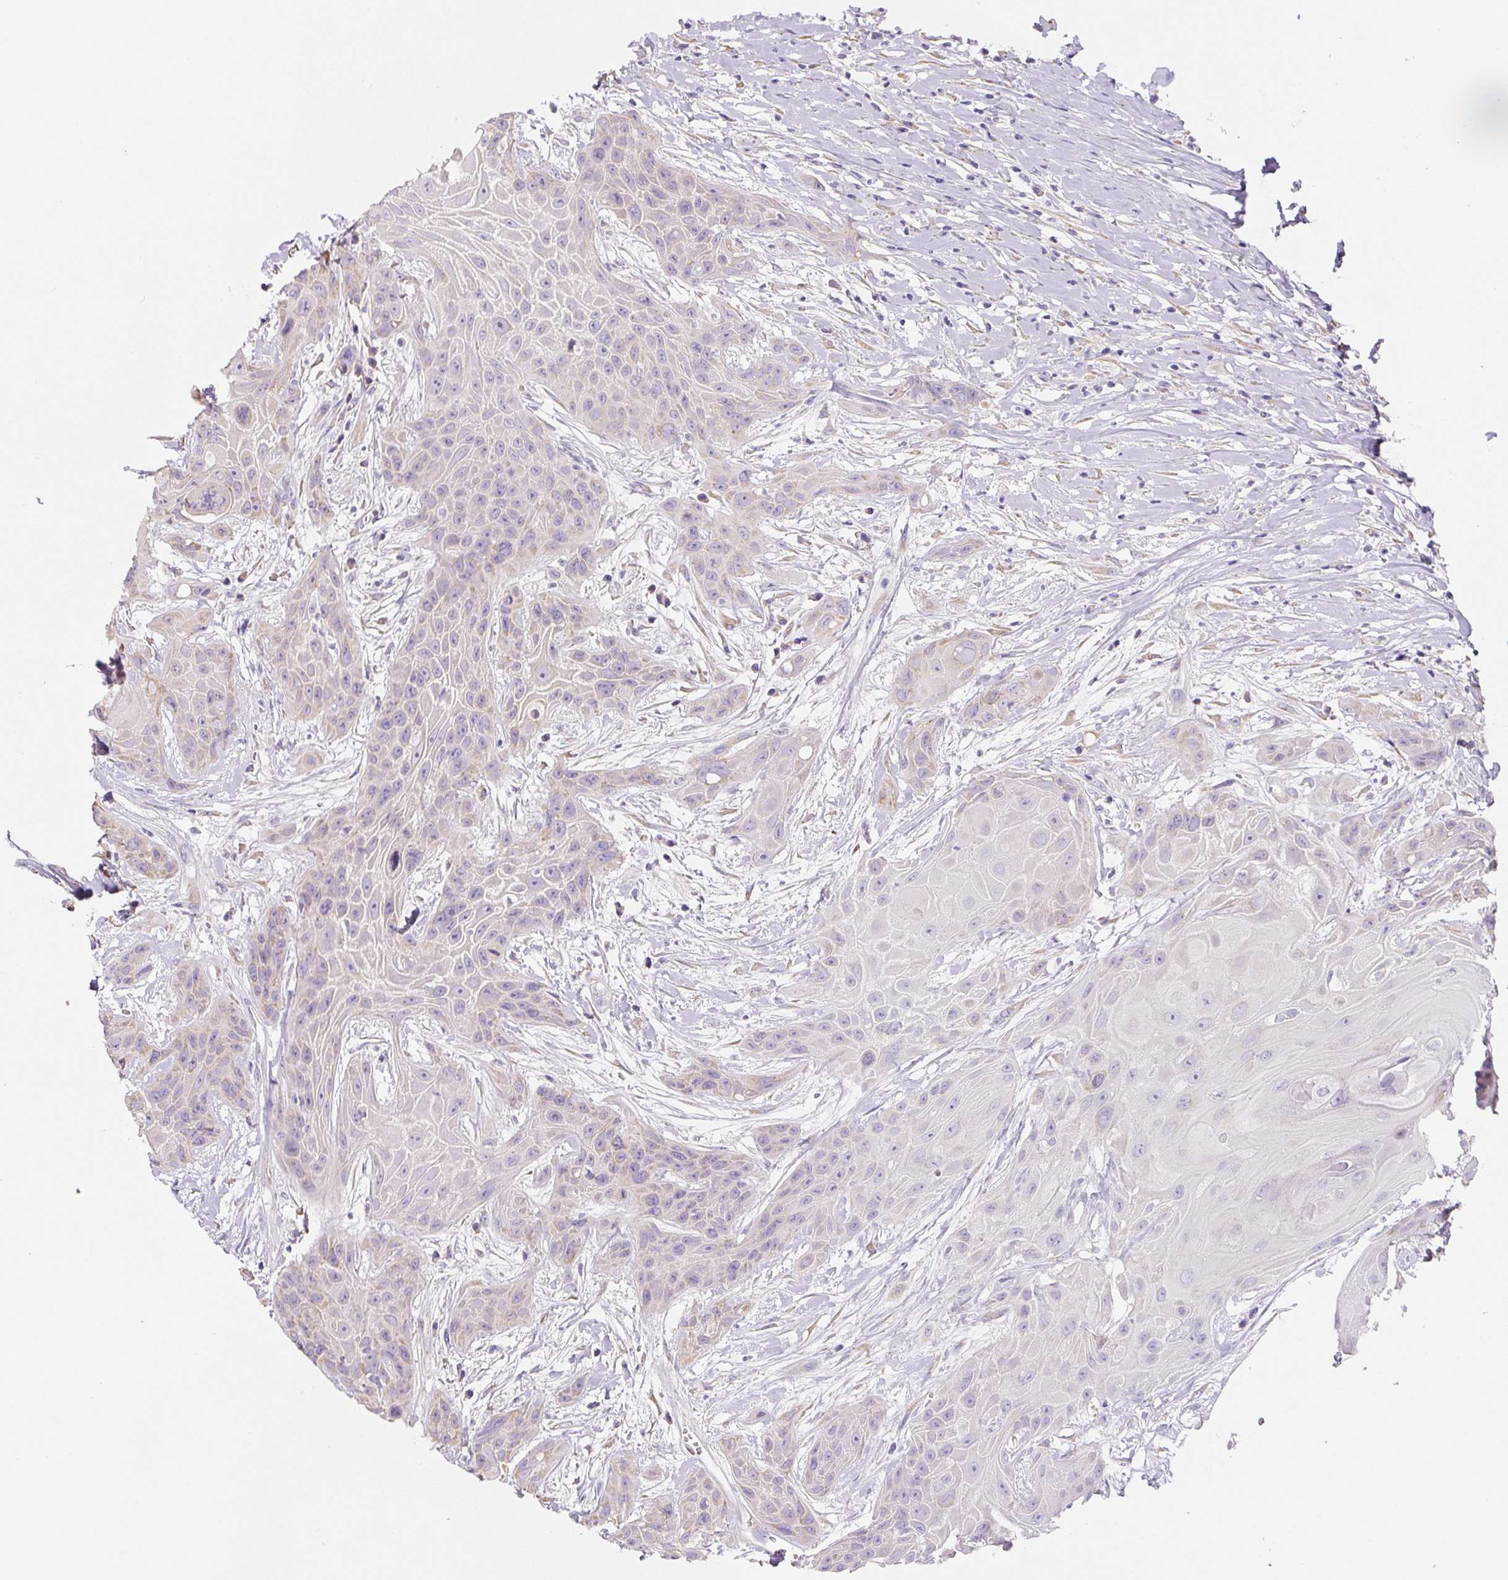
{"staining": {"intensity": "weak", "quantity": "<25%", "location": "cytoplasmic/membranous"}, "tissue": "head and neck cancer", "cell_type": "Tumor cells", "image_type": "cancer", "snomed": [{"axis": "morphology", "description": "Squamous cell carcinoma, NOS"}, {"axis": "topography", "description": "Head-Neck"}], "caption": "IHC micrograph of neoplastic tissue: head and neck cancer (squamous cell carcinoma) stained with DAB displays no significant protein positivity in tumor cells.", "gene": "PWWP3B", "patient": {"sex": "female", "age": 73}}